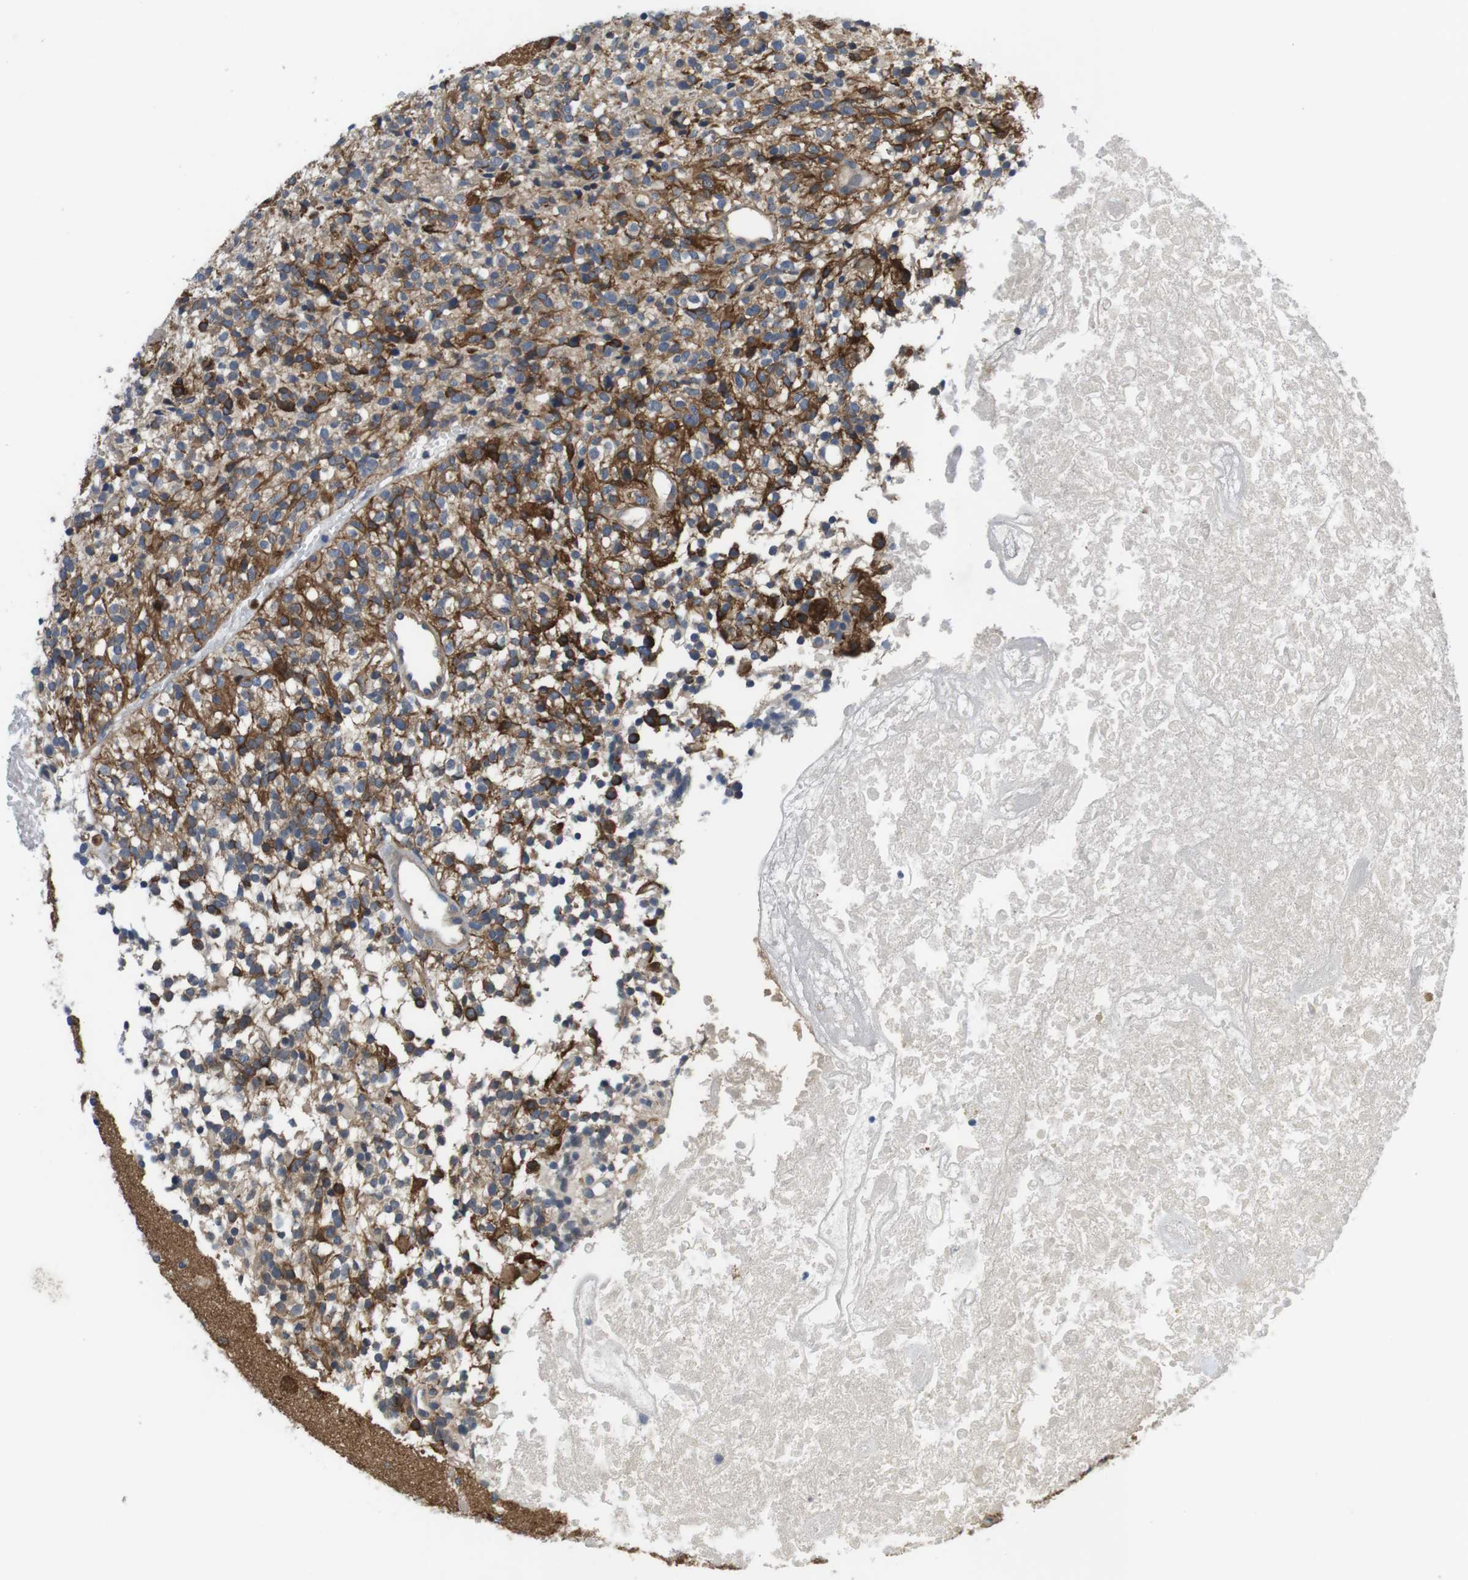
{"staining": {"intensity": "strong", "quantity": "25%-75%", "location": "cytoplasmic/membranous"}, "tissue": "glioma", "cell_type": "Tumor cells", "image_type": "cancer", "snomed": [{"axis": "morphology", "description": "Glioma, malignant, High grade"}, {"axis": "topography", "description": "Brain"}], "caption": "Immunohistochemical staining of glioma shows high levels of strong cytoplasmic/membranous positivity in about 25%-75% of tumor cells.", "gene": "DCLK1", "patient": {"sex": "female", "age": 59}}